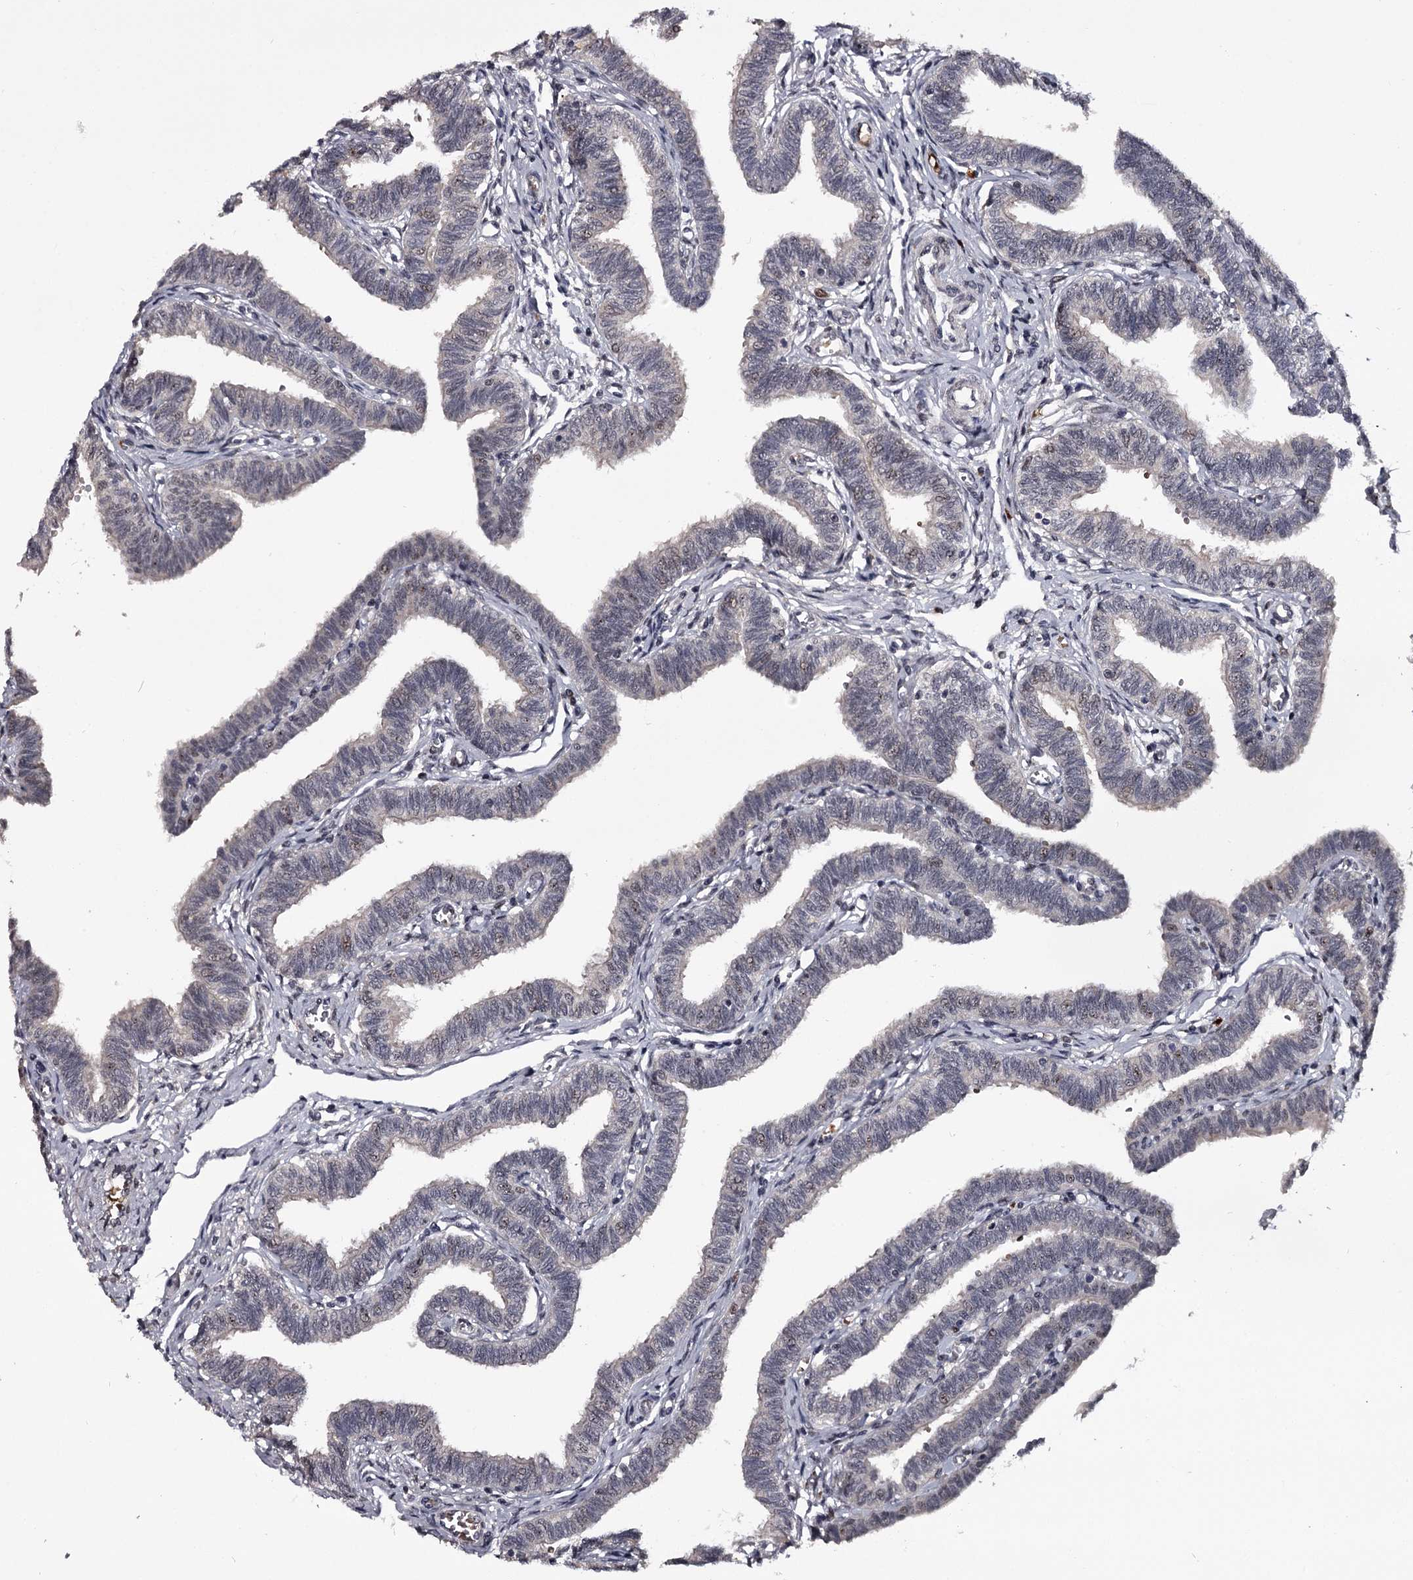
{"staining": {"intensity": "weak", "quantity": "<25%", "location": "nuclear"}, "tissue": "fallopian tube", "cell_type": "Glandular cells", "image_type": "normal", "snomed": [{"axis": "morphology", "description": "Normal tissue, NOS"}, {"axis": "topography", "description": "Fallopian tube"}, {"axis": "topography", "description": "Ovary"}], "caption": "This is an immunohistochemistry photomicrograph of unremarkable human fallopian tube. There is no positivity in glandular cells.", "gene": "RNF44", "patient": {"sex": "female", "age": 23}}